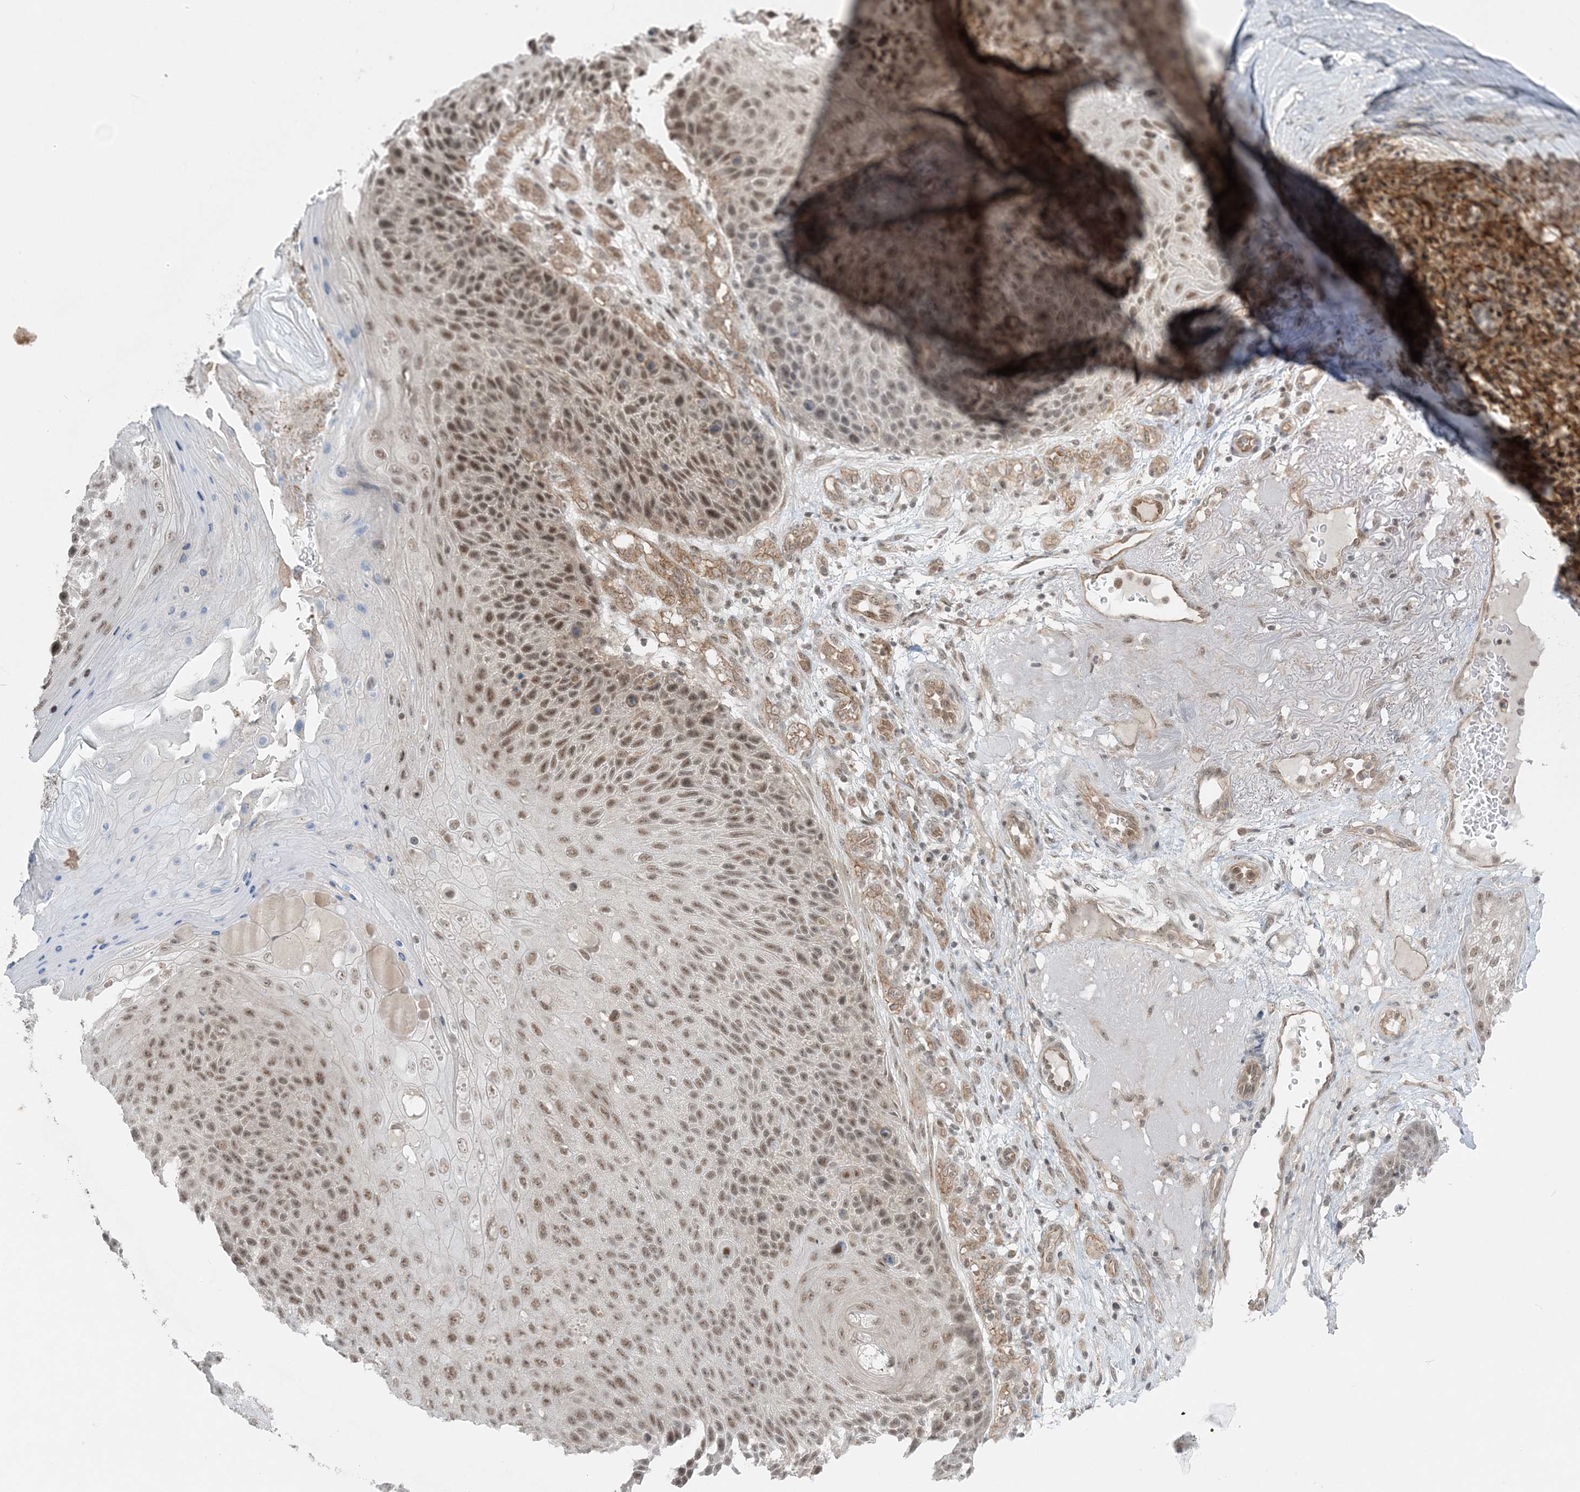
{"staining": {"intensity": "moderate", "quantity": ">75%", "location": "nuclear"}, "tissue": "skin cancer", "cell_type": "Tumor cells", "image_type": "cancer", "snomed": [{"axis": "morphology", "description": "Squamous cell carcinoma, NOS"}, {"axis": "topography", "description": "Skin"}], "caption": "The micrograph shows immunohistochemical staining of skin cancer (squamous cell carcinoma). There is moderate nuclear staining is present in approximately >75% of tumor cells.", "gene": "ATP11A", "patient": {"sex": "female", "age": 88}}